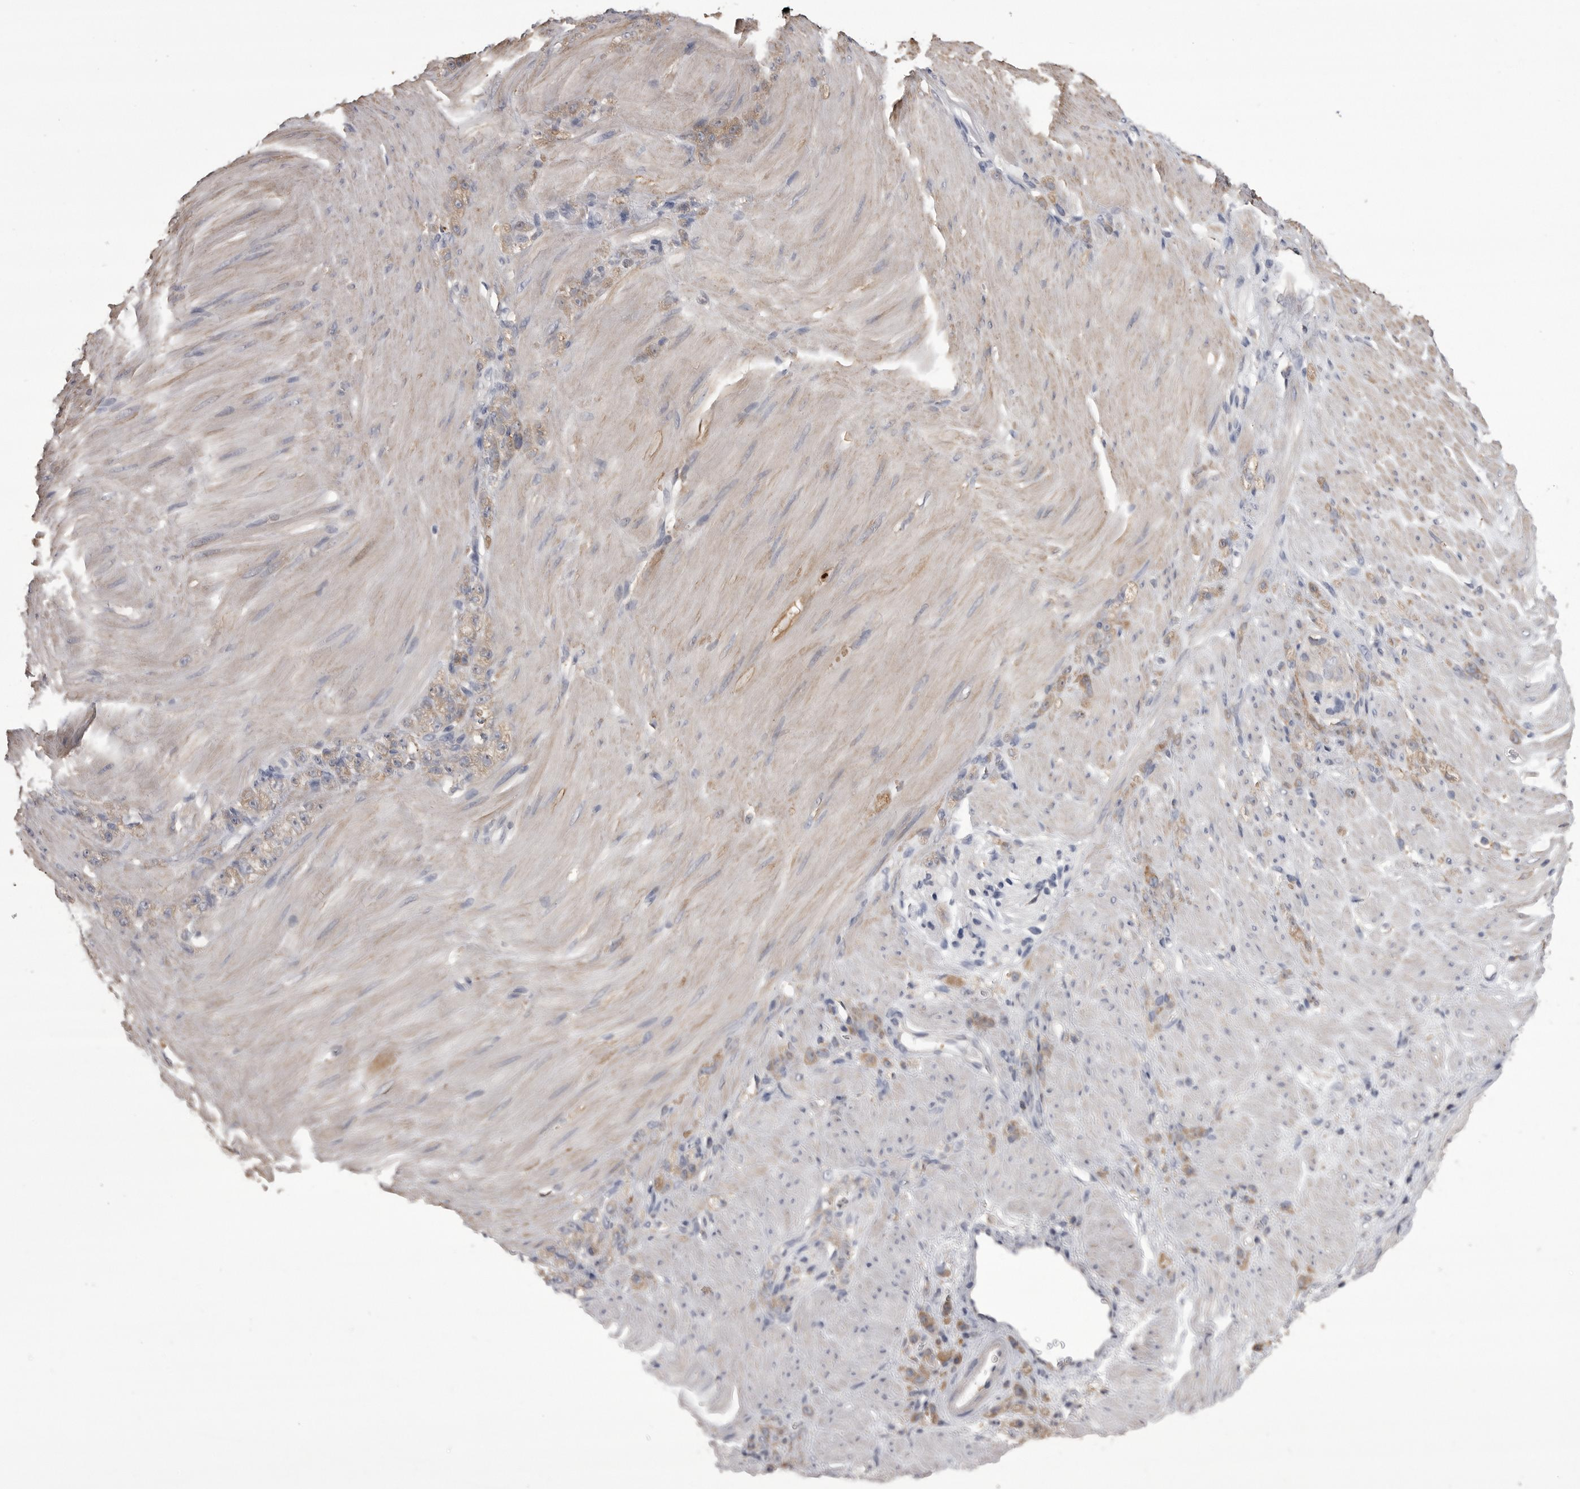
{"staining": {"intensity": "moderate", "quantity": ">75%", "location": "cytoplasmic/membranous"}, "tissue": "stomach cancer", "cell_type": "Tumor cells", "image_type": "cancer", "snomed": [{"axis": "morphology", "description": "Normal tissue, NOS"}, {"axis": "morphology", "description": "Adenocarcinoma, NOS"}, {"axis": "topography", "description": "Stomach"}], "caption": "Adenocarcinoma (stomach) stained for a protein exhibits moderate cytoplasmic/membranous positivity in tumor cells. The staining was performed using DAB to visualize the protein expression in brown, while the nuclei were stained in blue with hematoxylin (Magnification: 20x).", "gene": "CMTM6", "patient": {"sex": "male", "age": 82}}